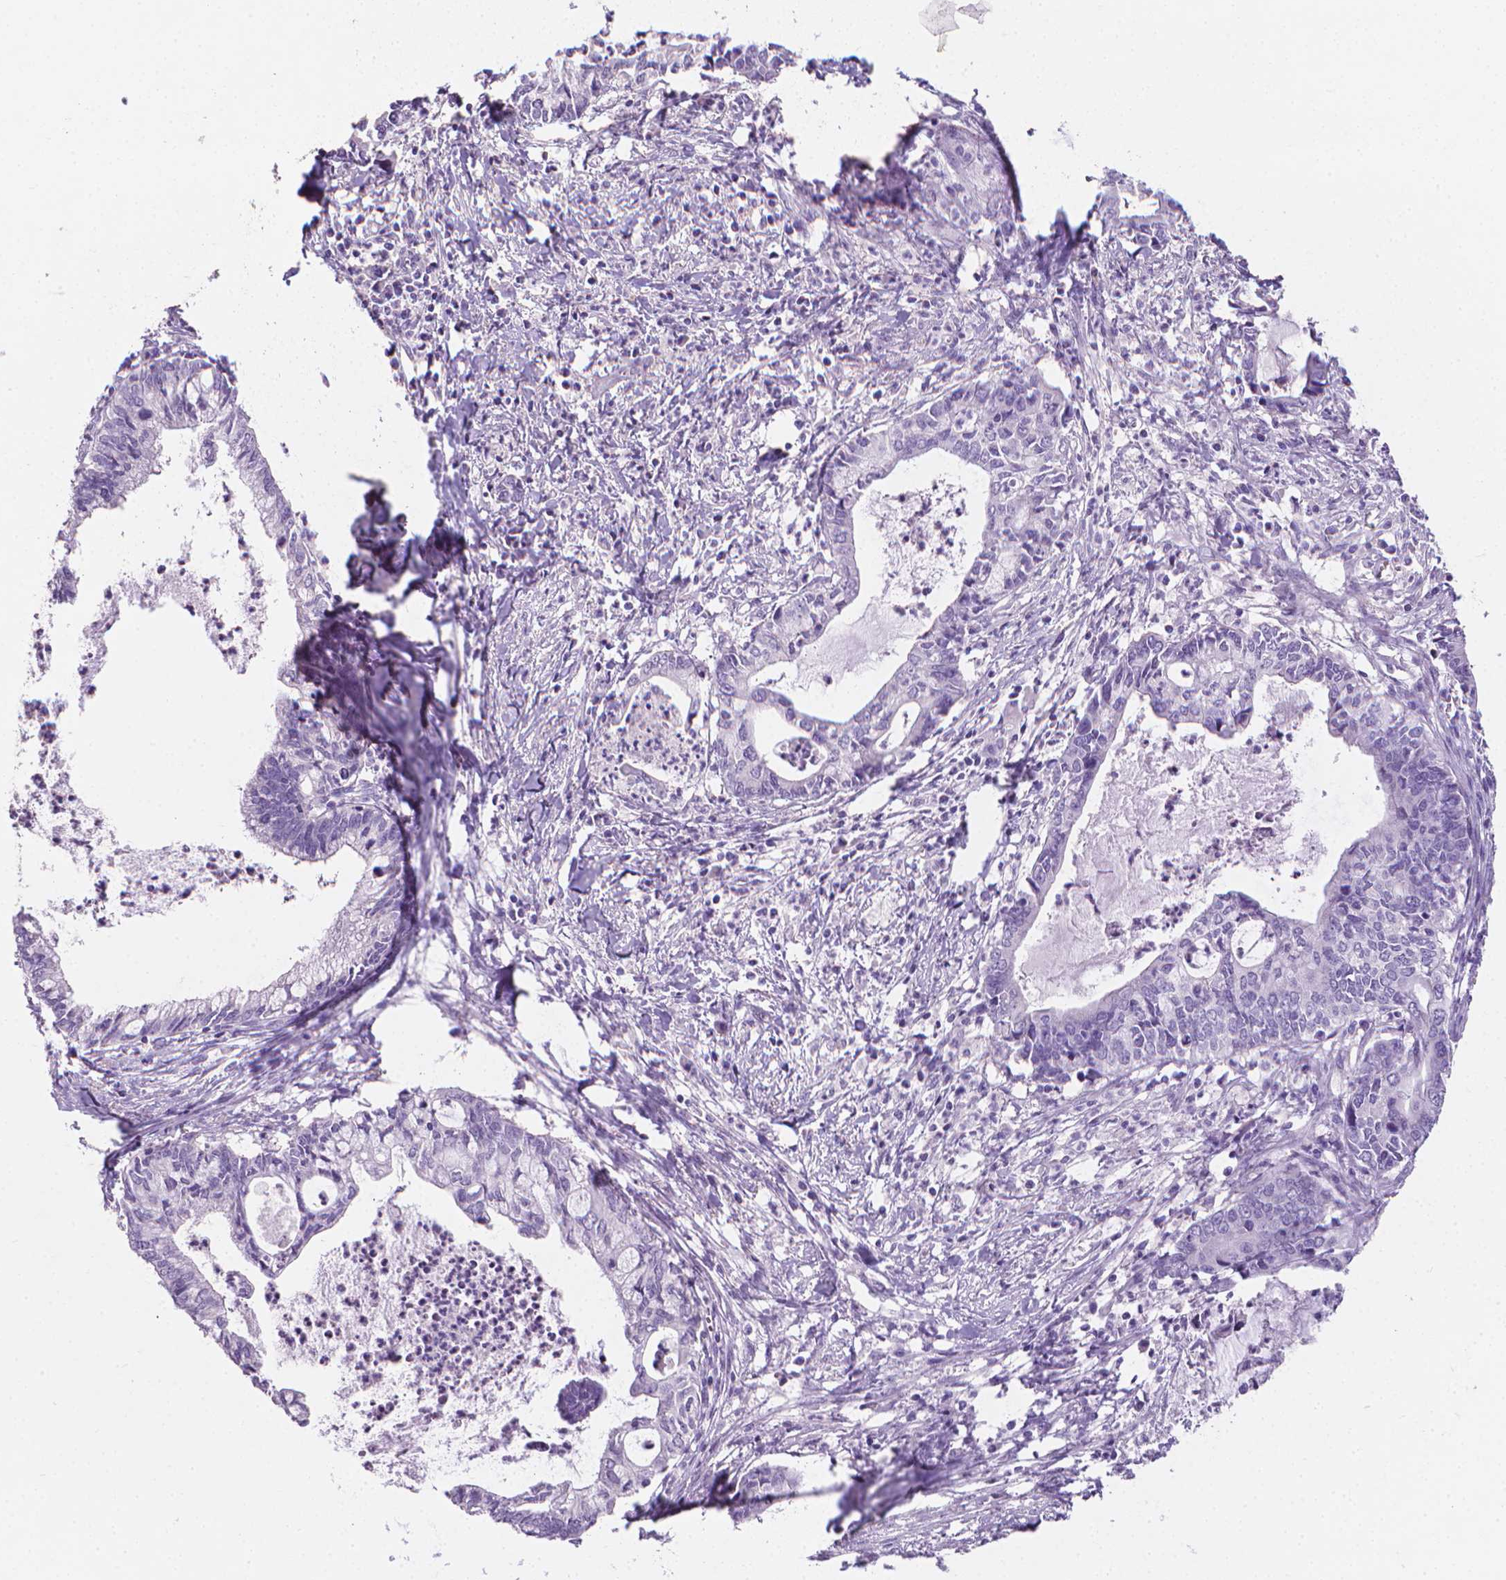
{"staining": {"intensity": "negative", "quantity": "none", "location": "none"}, "tissue": "cervical cancer", "cell_type": "Tumor cells", "image_type": "cancer", "snomed": [{"axis": "morphology", "description": "Adenocarcinoma, NOS"}, {"axis": "topography", "description": "Cervix"}], "caption": "This is an IHC photomicrograph of human cervical cancer. There is no staining in tumor cells.", "gene": "XPNPEP2", "patient": {"sex": "female", "age": 42}}